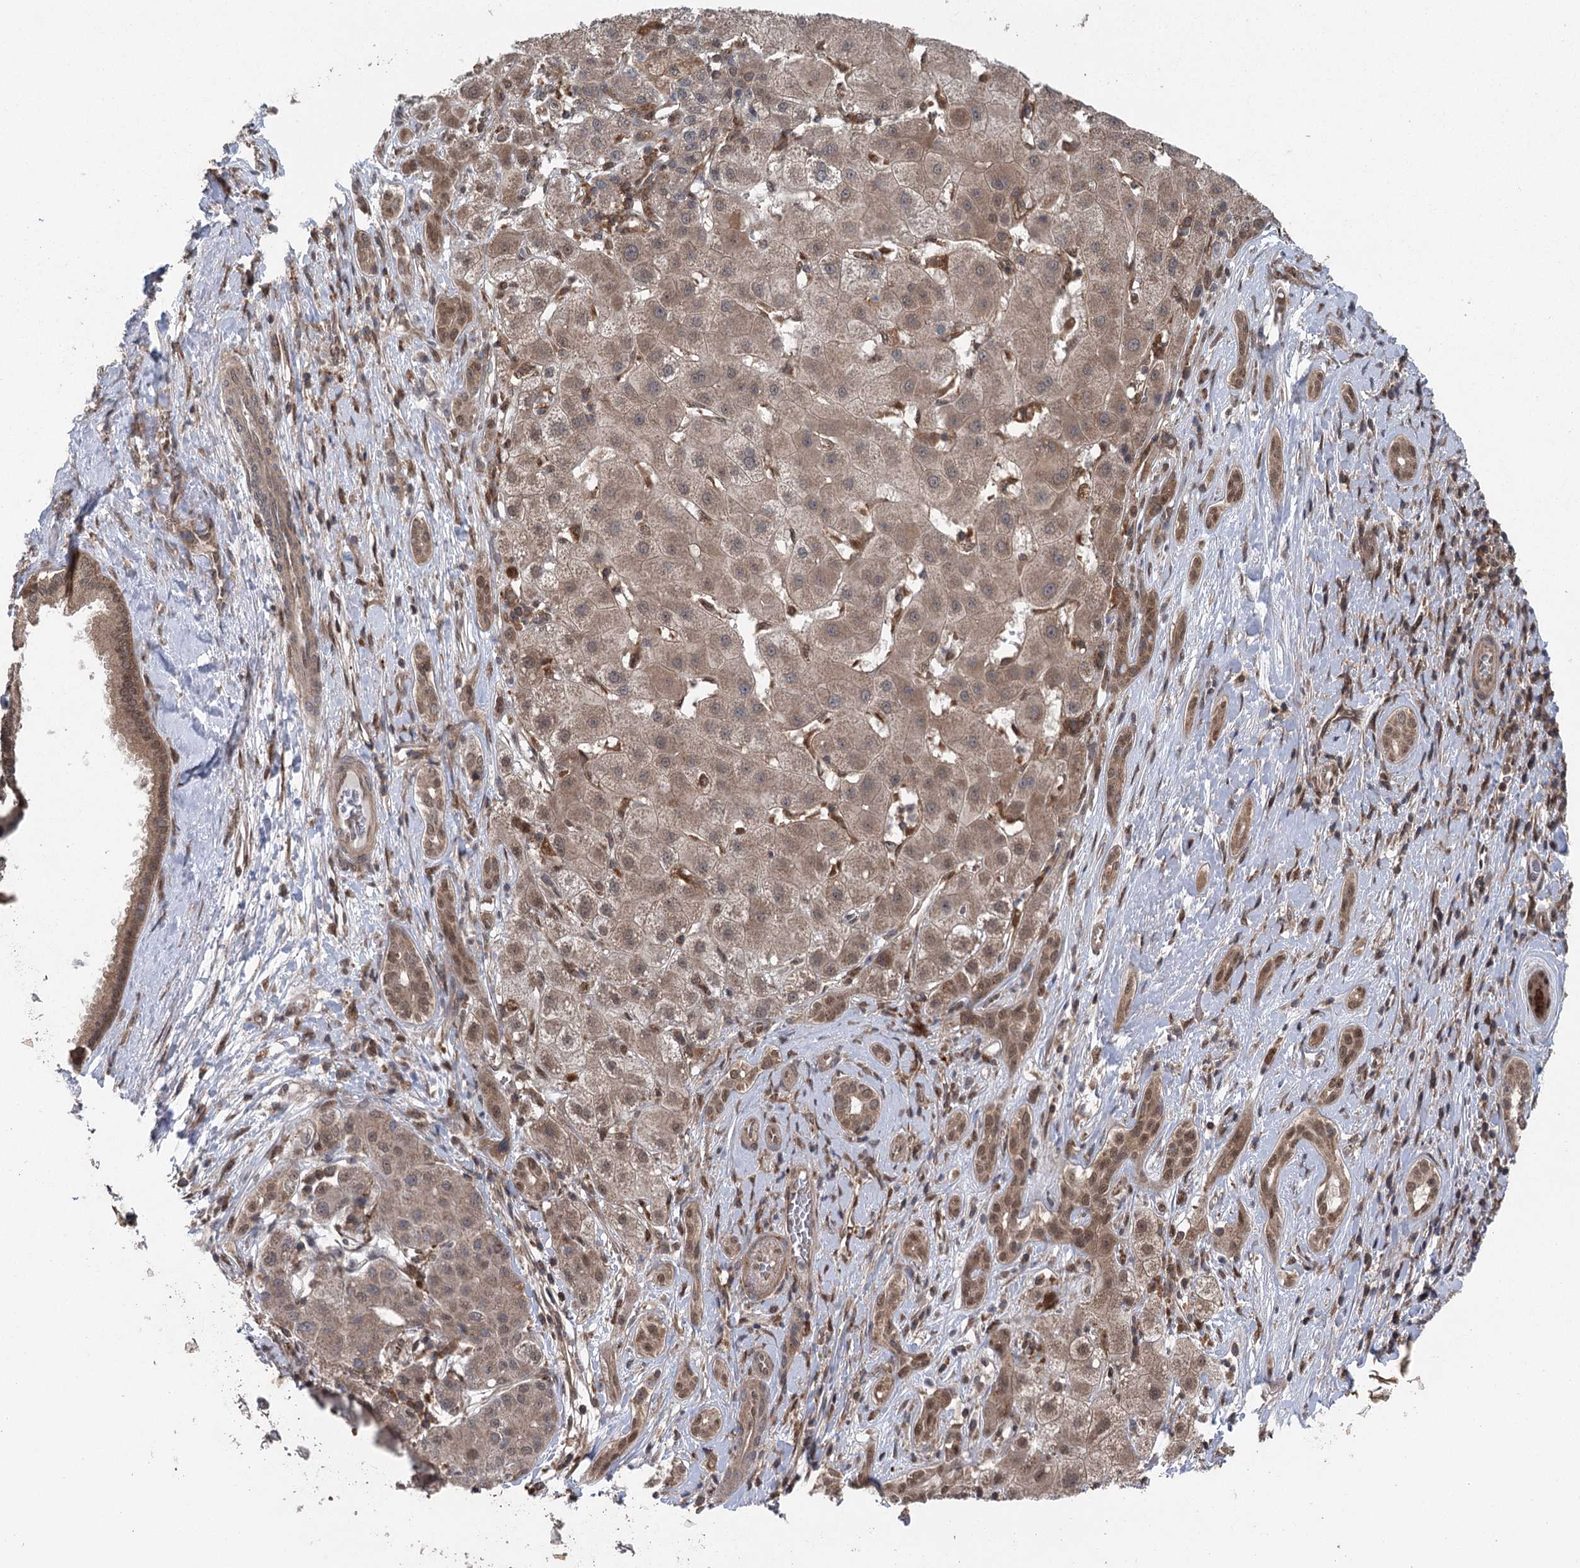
{"staining": {"intensity": "weak", "quantity": ">75%", "location": "cytoplasmic/membranous"}, "tissue": "liver cancer", "cell_type": "Tumor cells", "image_type": "cancer", "snomed": [{"axis": "morphology", "description": "Carcinoma, Hepatocellular, NOS"}, {"axis": "topography", "description": "Liver"}], "caption": "A photomicrograph of hepatocellular carcinoma (liver) stained for a protein shows weak cytoplasmic/membranous brown staining in tumor cells.", "gene": "C12orf4", "patient": {"sex": "male", "age": 65}}